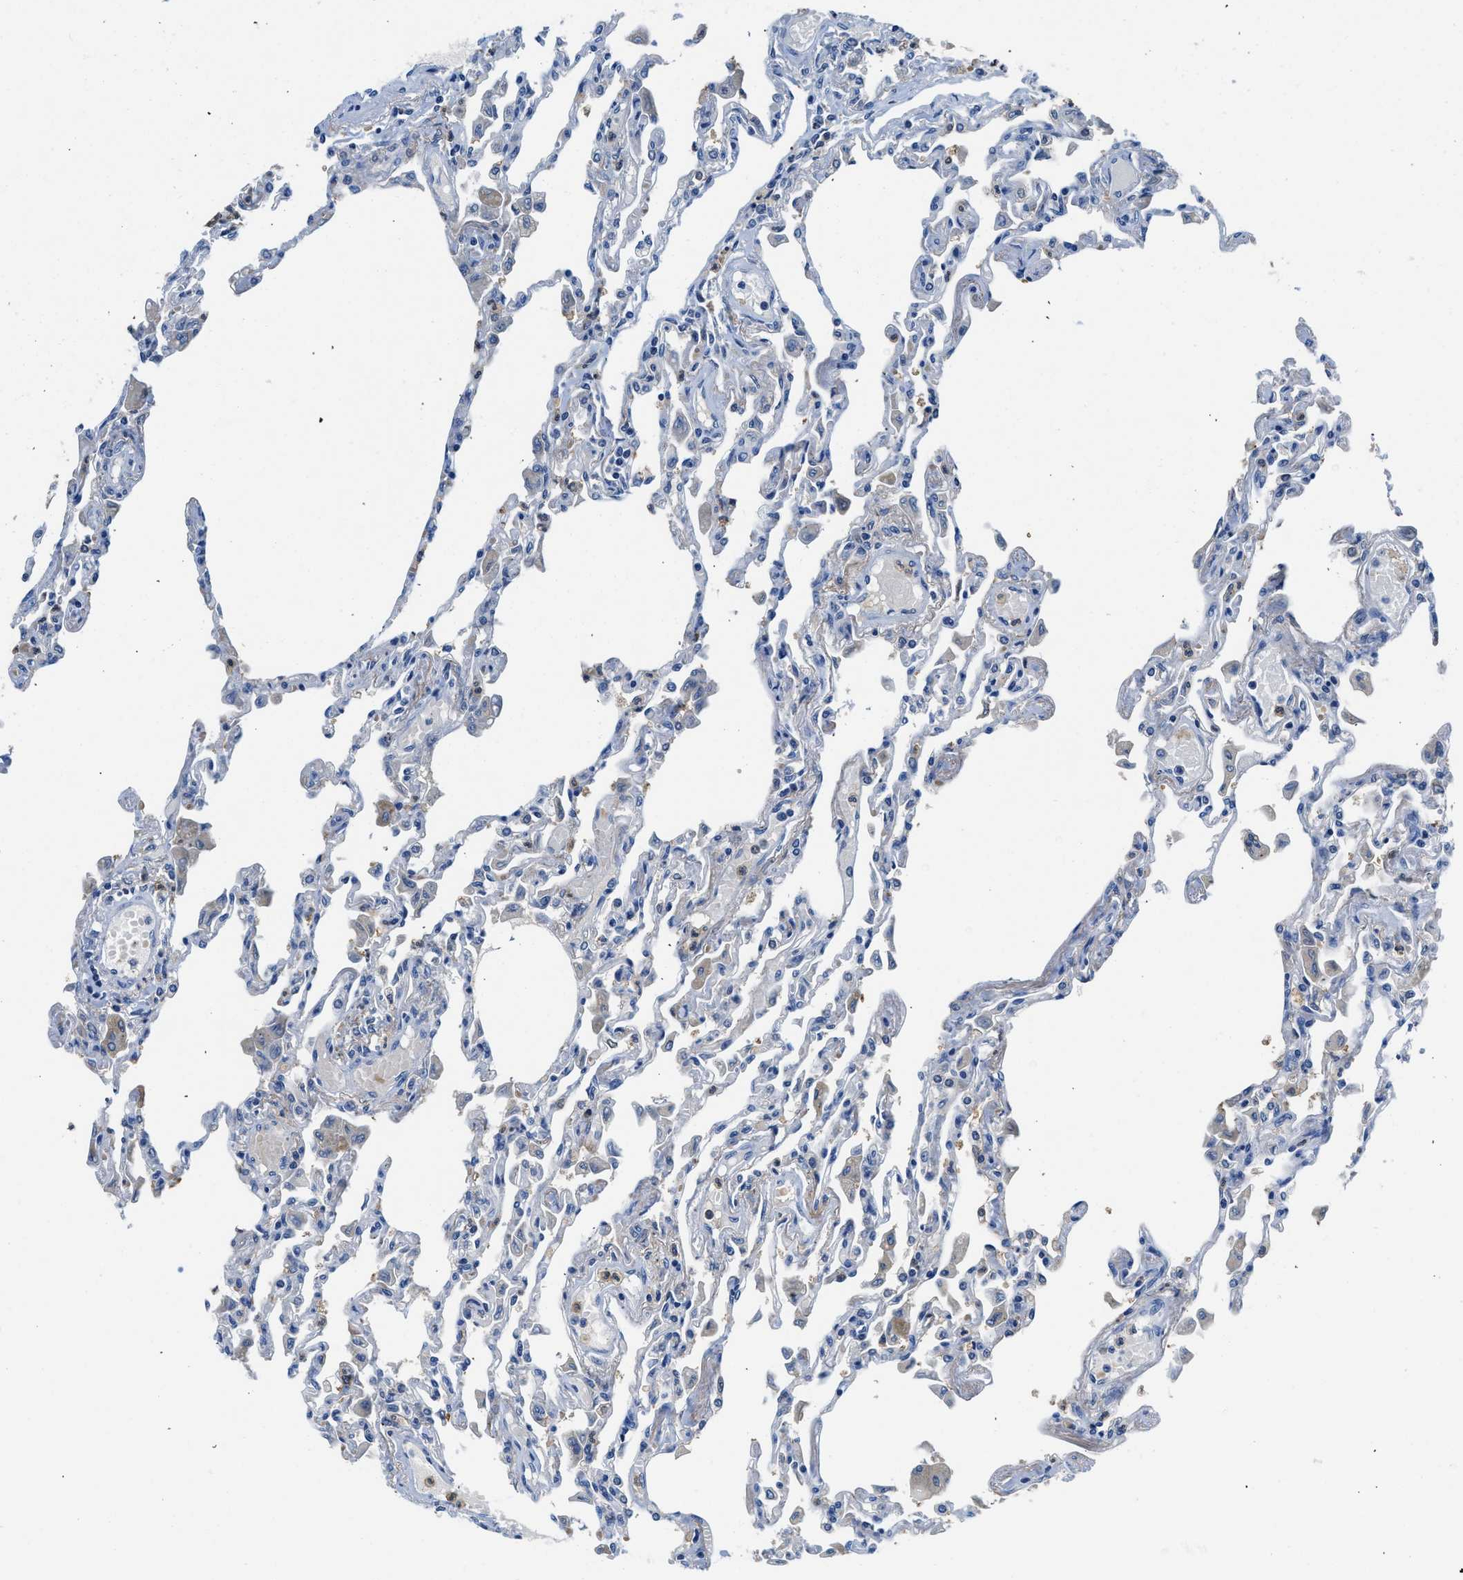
{"staining": {"intensity": "negative", "quantity": "none", "location": "none"}, "tissue": "lung", "cell_type": "Alveolar cells", "image_type": "normal", "snomed": [{"axis": "morphology", "description": "Normal tissue, NOS"}, {"axis": "topography", "description": "Bronchus"}, {"axis": "topography", "description": "Lung"}], "caption": "High magnification brightfield microscopy of benign lung stained with DAB (3,3'-diaminobenzidine) (brown) and counterstained with hematoxylin (blue): alveolar cells show no significant staining.", "gene": "FADS6", "patient": {"sex": "female", "age": 49}}